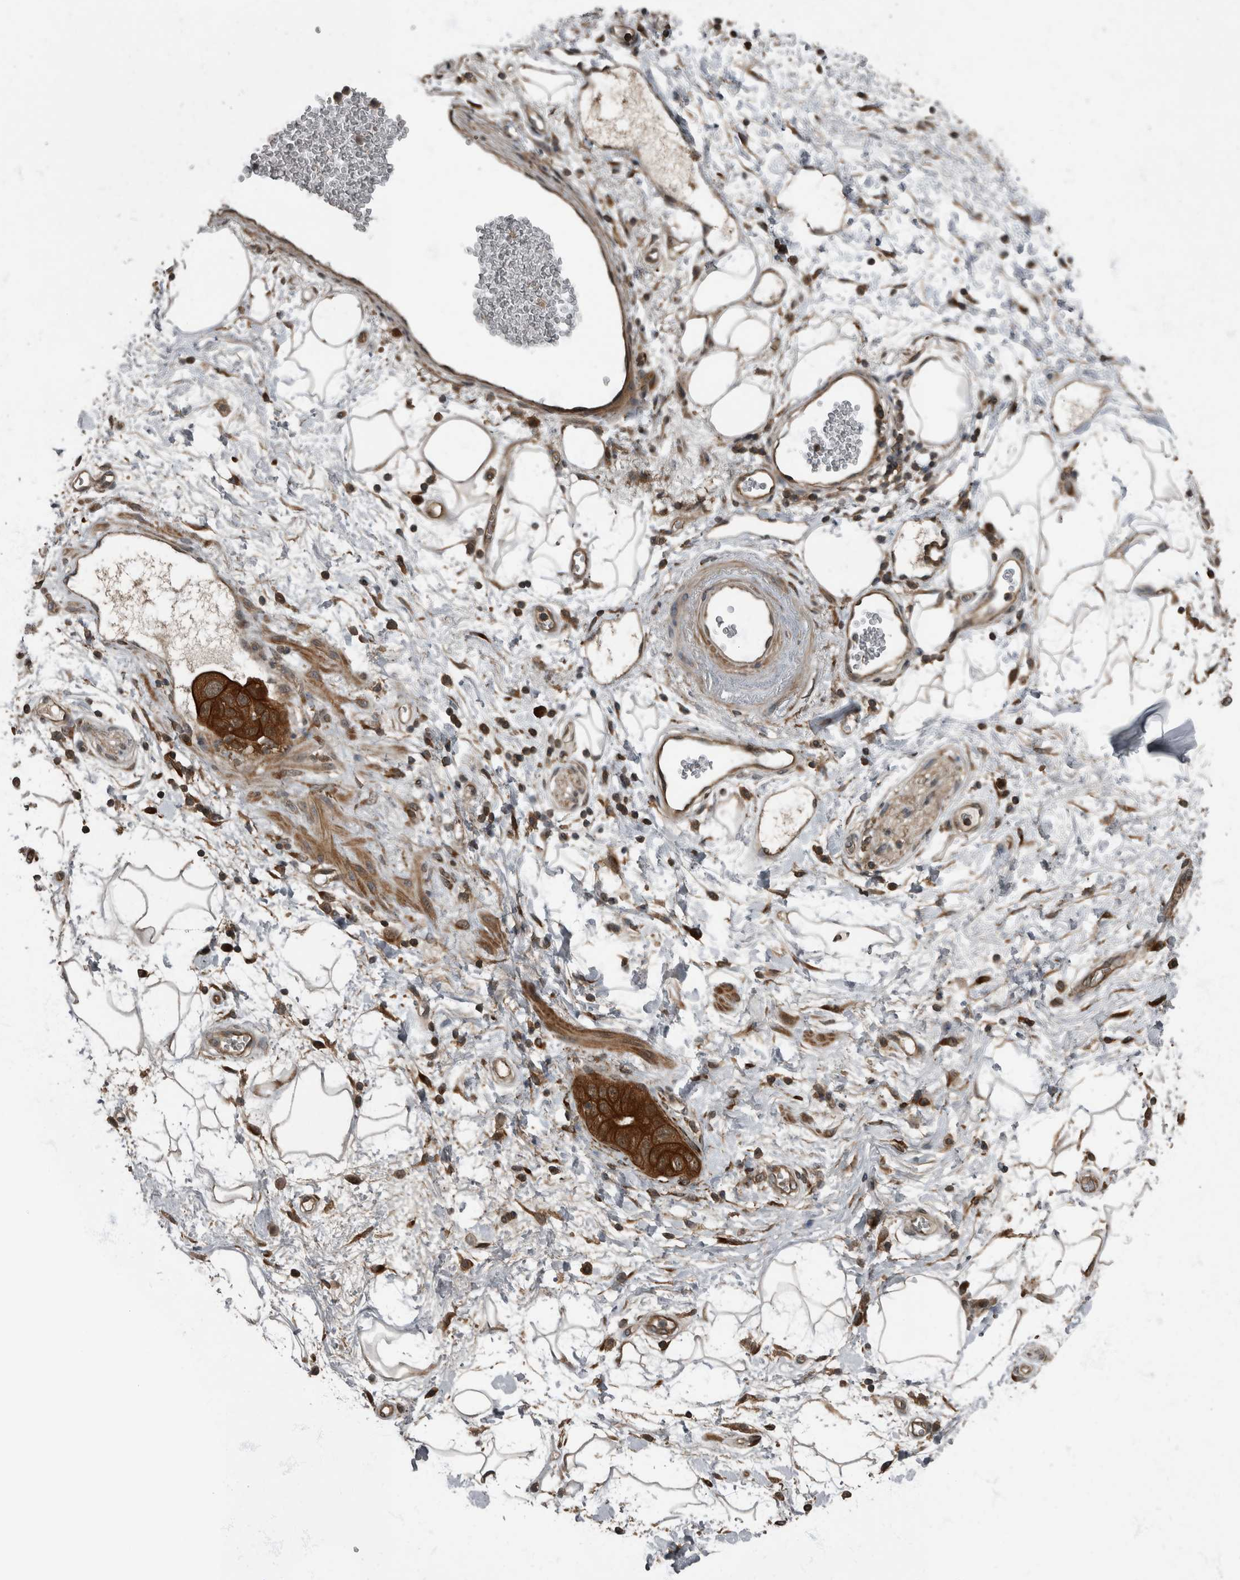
{"staining": {"intensity": "moderate", "quantity": "<25%", "location": "cytoplasmic/membranous"}, "tissue": "adipose tissue", "cell_type": "Adipocytes", "image_type": "normal", "snomed": [{"axis": "morphology", "description": "Normal tissue, NOS"}, {"axis": "morphology", "description": "Adenocarcinoma, NOS"}, {"axis": "topography", "description": "Duodenum"}, {"axis": "topography", "description": "Peripheral nerve tissue"}], "caption": "A brown stain highlights moderate cytoplasmic/membranous staining of a protein in adipocytes of normal human adipose tissue.", "gene": "RABGGTB", "patient": {"sex": "female", "age": 60}}